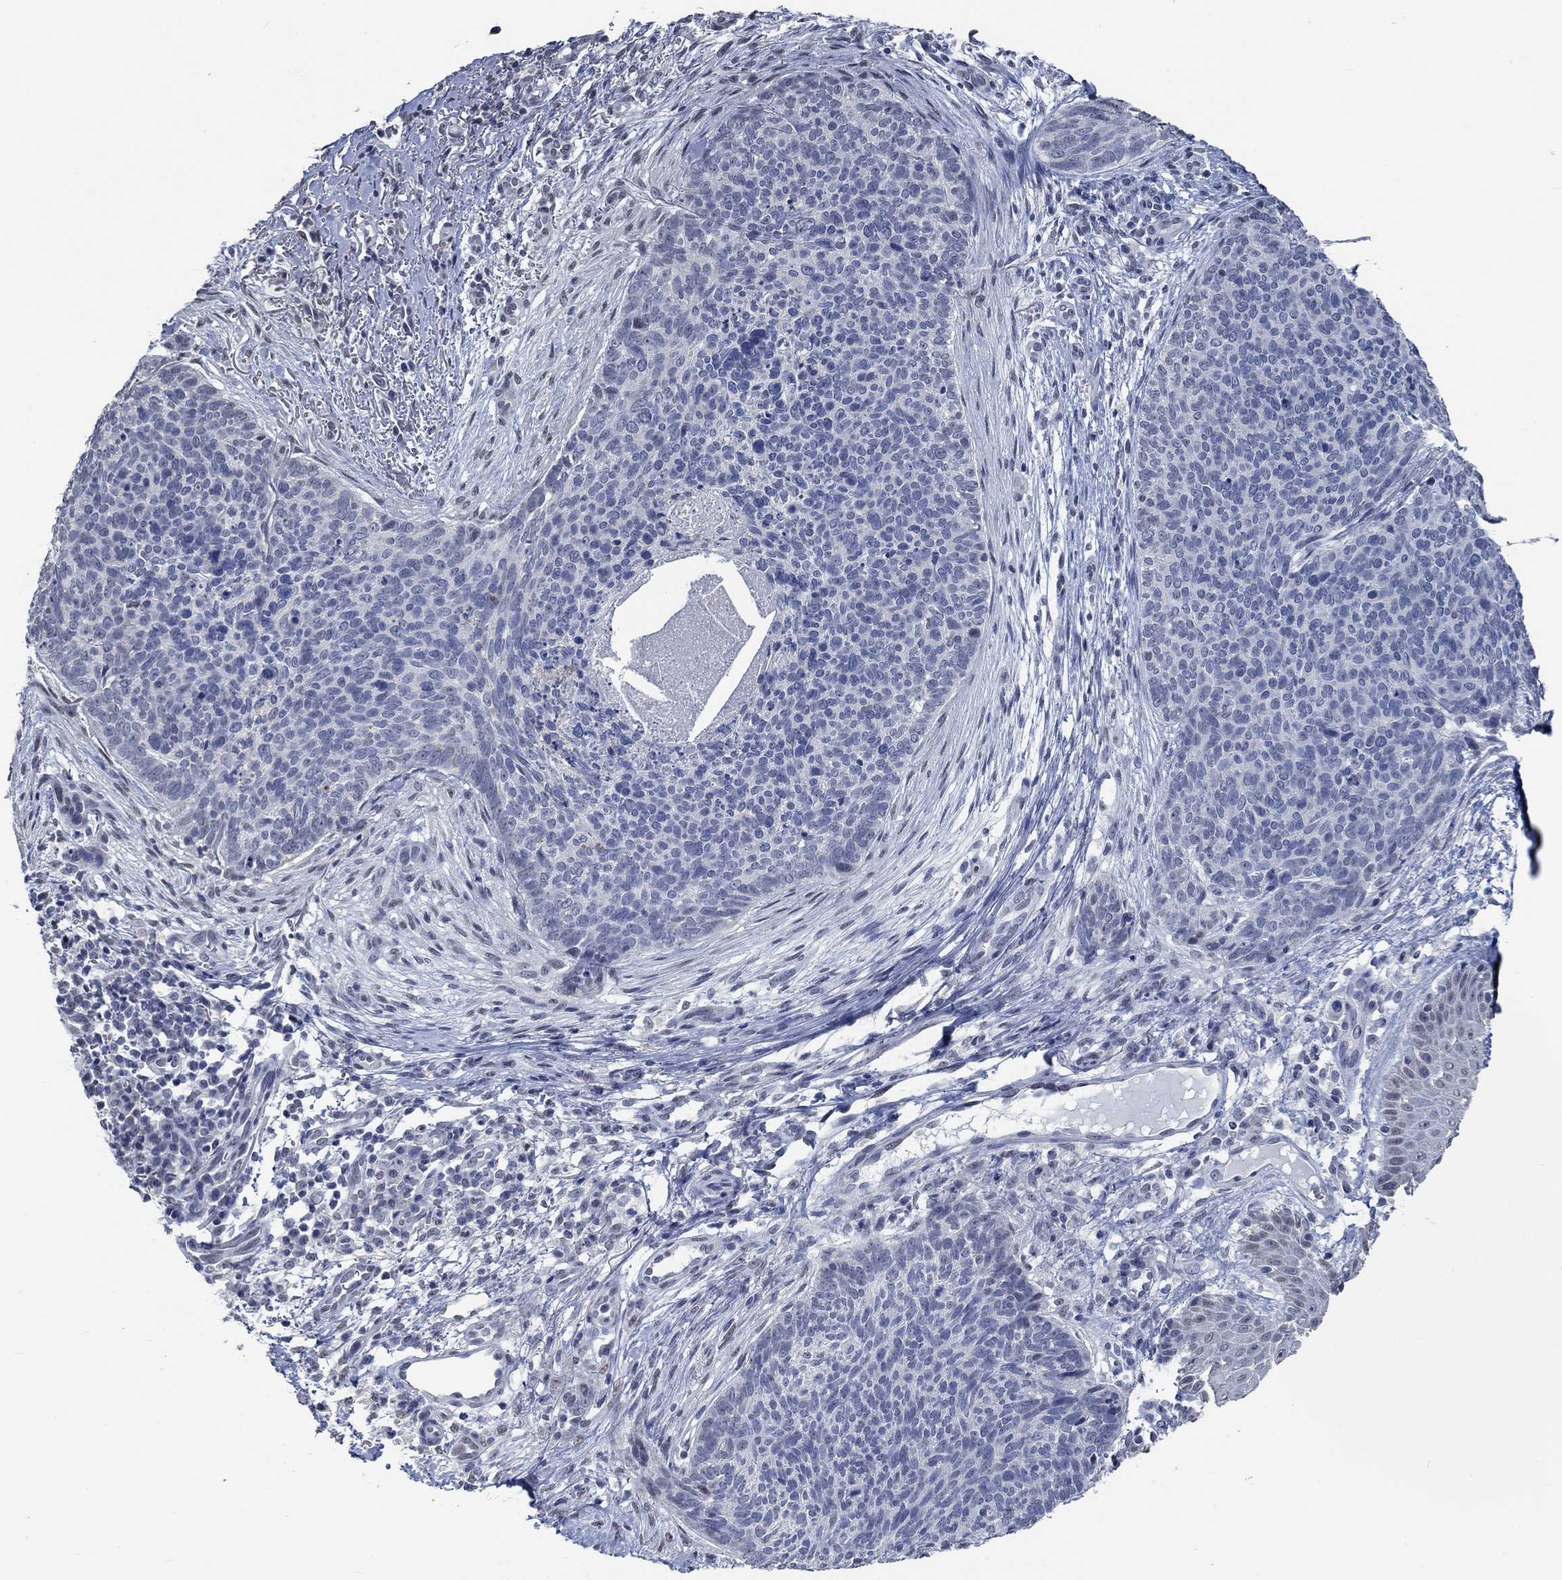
{"staining": {"intensity": "negative", "quantity": "none", "location": "none"}, "tissue": "skin cancer", "cell_type": "Tumor cells", "image_type": "cancer", "snomed": [{"axis": "morphology", "description": "Basal cell carcinoma"}, {"axis": "topography", "description": "Skin"}], "caption": "Photomicrograph shows no protein expression in tumor cells of skin basal cell carcinoma tissue.", "gene": "OBSCN", "patient": {"sex": "male", "age": 64}}